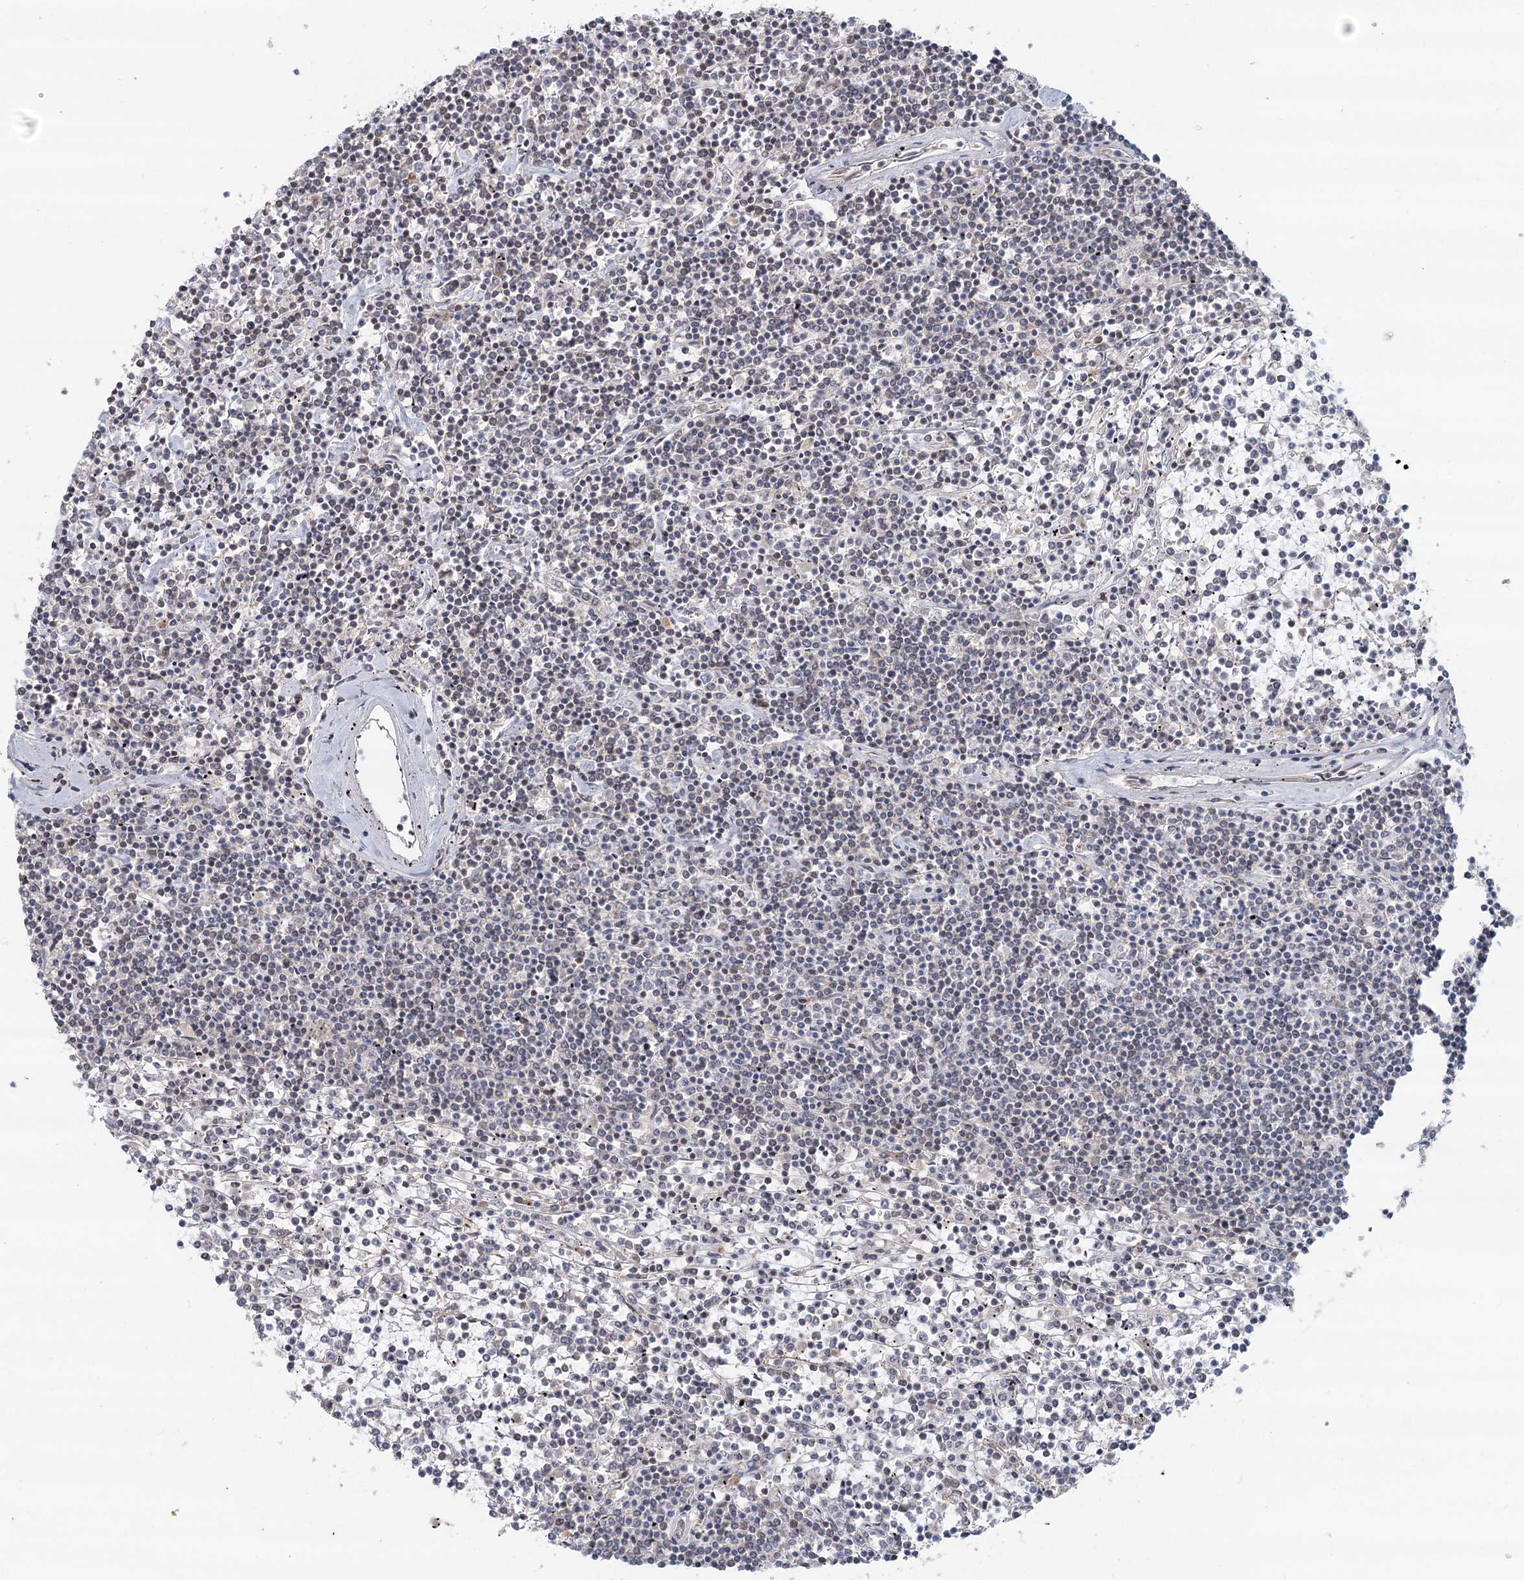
{"staining": {"intensity": "negative", "quantity": "none", "location": "none"}, "tissue": "lymphoma", "cell_type": "Tumor cells", "image_type": "cancer", "snomed": [{"axis": "morphology", "description": "Malignant lymphoma, non-Hodgkin's type, Low grade"}, {"axis": "topography", "description": "Spleen"}], "caption": "Human lymphoma stained for a protein using immunohistochemistry (IHC) shows no staining in tumor cells.", "gene": "GPALPP1", "patient": {"sex": "female", "age": 19}}